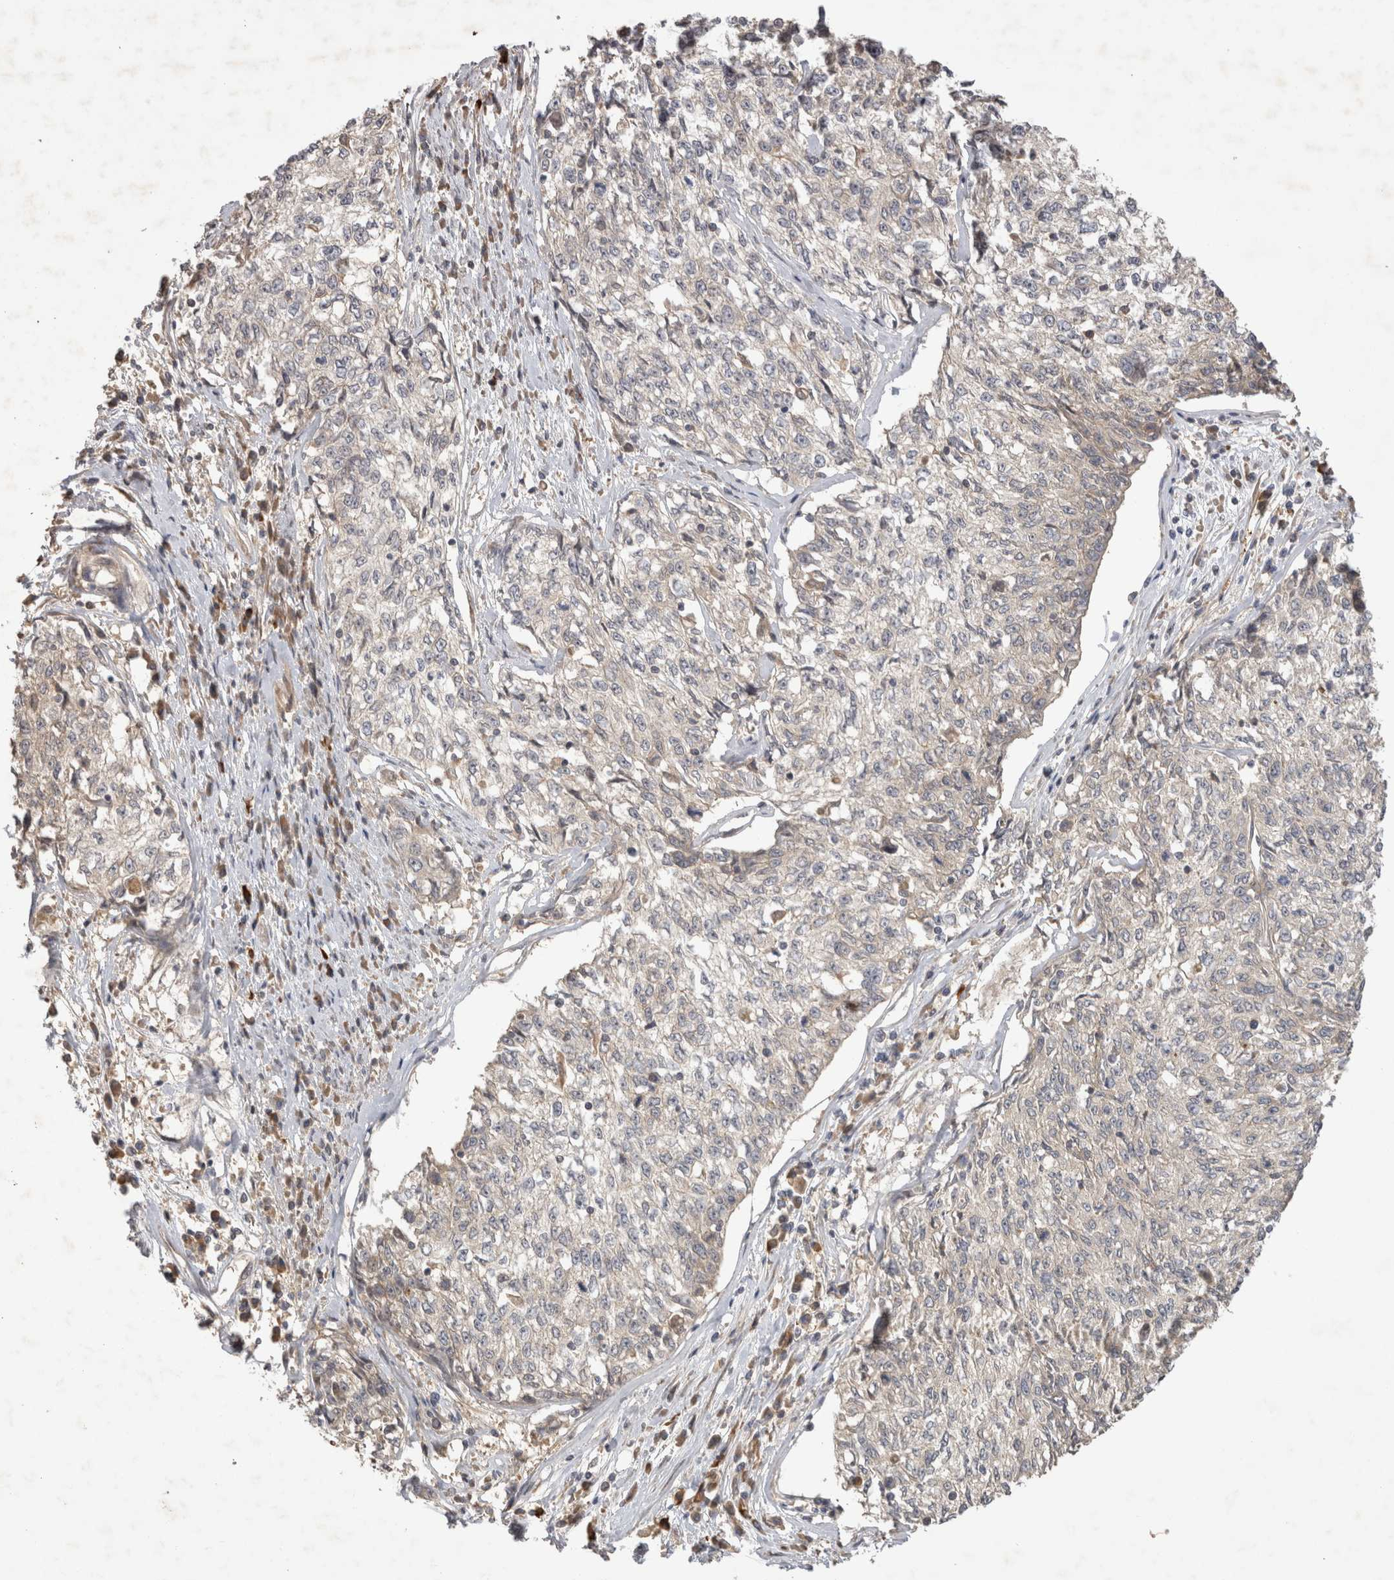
{"staining": {"intensity": "negative", "quantity": "none", "location": "none"}, "tissue": "cervical cancer", "cell_type": "Tumor cells", "image_type": "cancer", "snomed": [{"axis": "morphology", "description": "Squamous cell carcinoma, NOS"}, {"axis": "topography", "description": "Cervix"}], "caption": "Immunohistochemical staining of cervical cancer (squamous cell carcinoma) exhibits no significant staining in tumor cells.", "gene": "PPP1R42", "patient": {"sex": "female", "age": 57}}